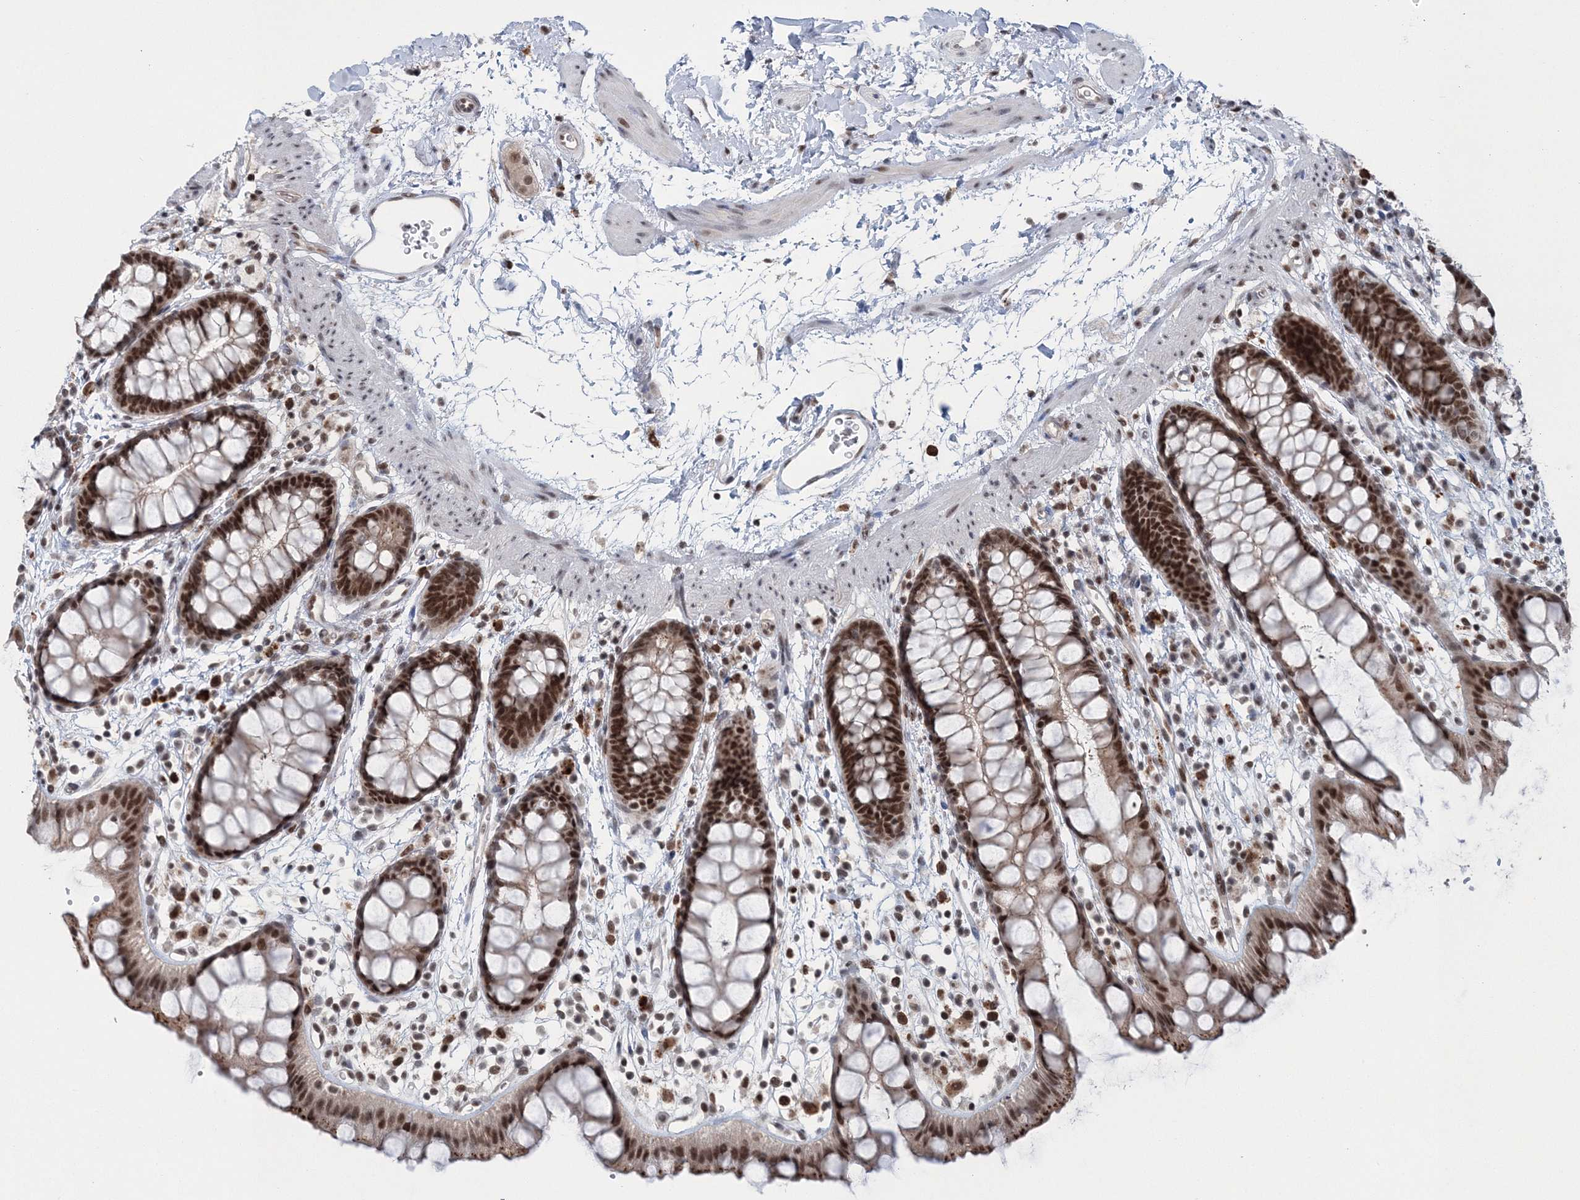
{"staining": {"intensity": "strong", "quantity": ">75%", "location": "nuclear"}, "tissue": "rectum", "cell_type": "Glandular cells", "image_type": "normal", "snomed": [{"axis": "morphology", "description": "Normal tissue, NOS"}, {"axis": "topography", "description": "Rectum"}], "caption": "Protein positivity by immunohistochemistry reveals strong nuclear positivity in approximately >75% of glandular cells in normal rectum.", "gene": "PDS5A", "patient": {"sex": "female", "age": 65}}